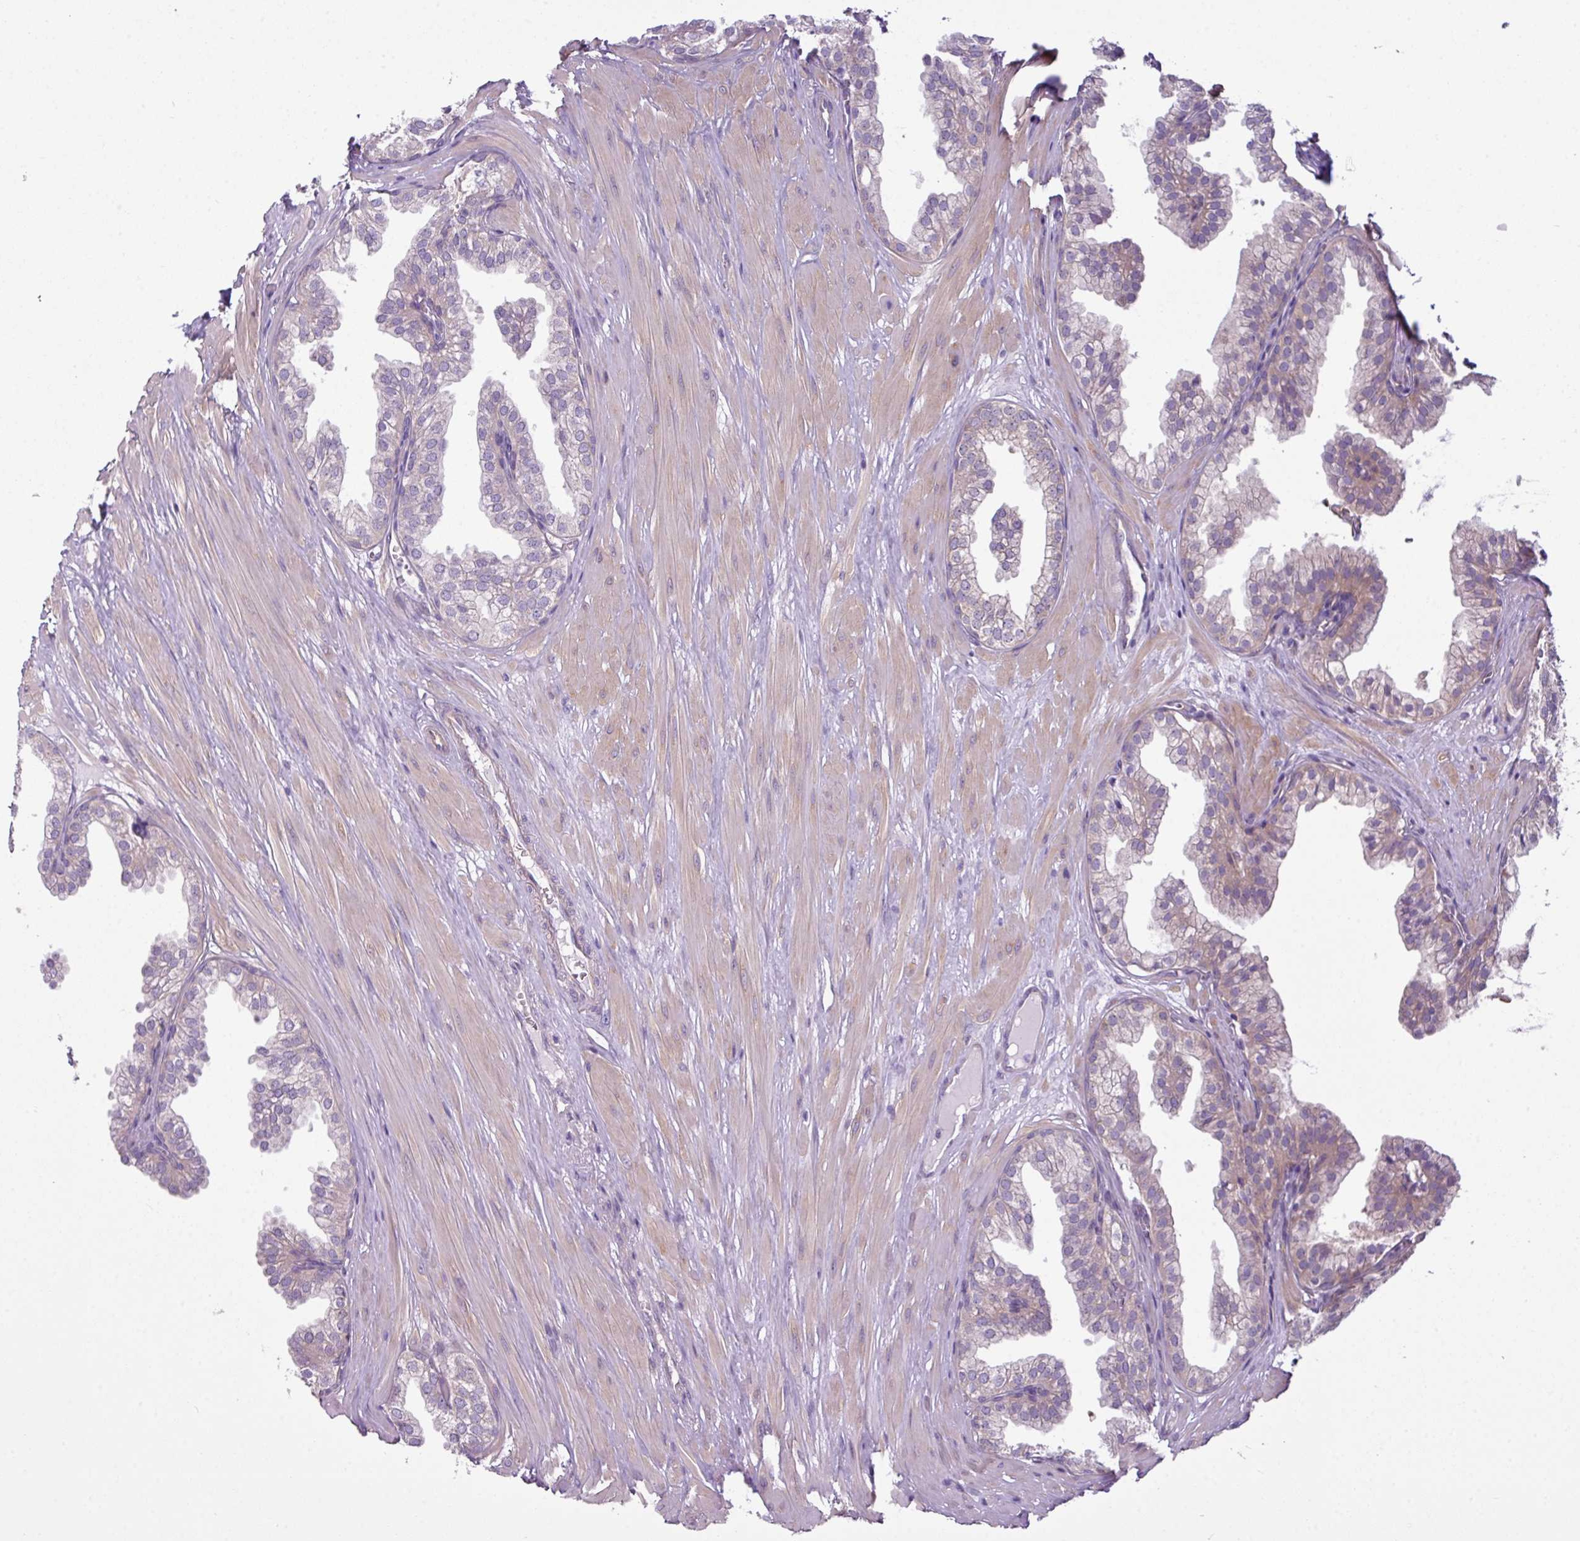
{"staining": {"intensity": "weak", "quantity": "<25%", "location": "cytoplasmic/membranous"}, "tissue": "prostate", "cell_type": "Glandular cells", "image_type": "normal", "snomed": [{"axis": "morphology", "description": "Normal tissue, NOS"}, {"axis": "topography", "description": "Prostate"}, {"axis": "topography", "description": "Peripheral nerve tissue"}], "caption": "Glandular cells show no significant protein positivity in benign prostate. (DAB IHC visualized using brightfield microscopy, high magnification).", "gene": "CAMK2A", "patient": {"sex": "male", "age": 55}}